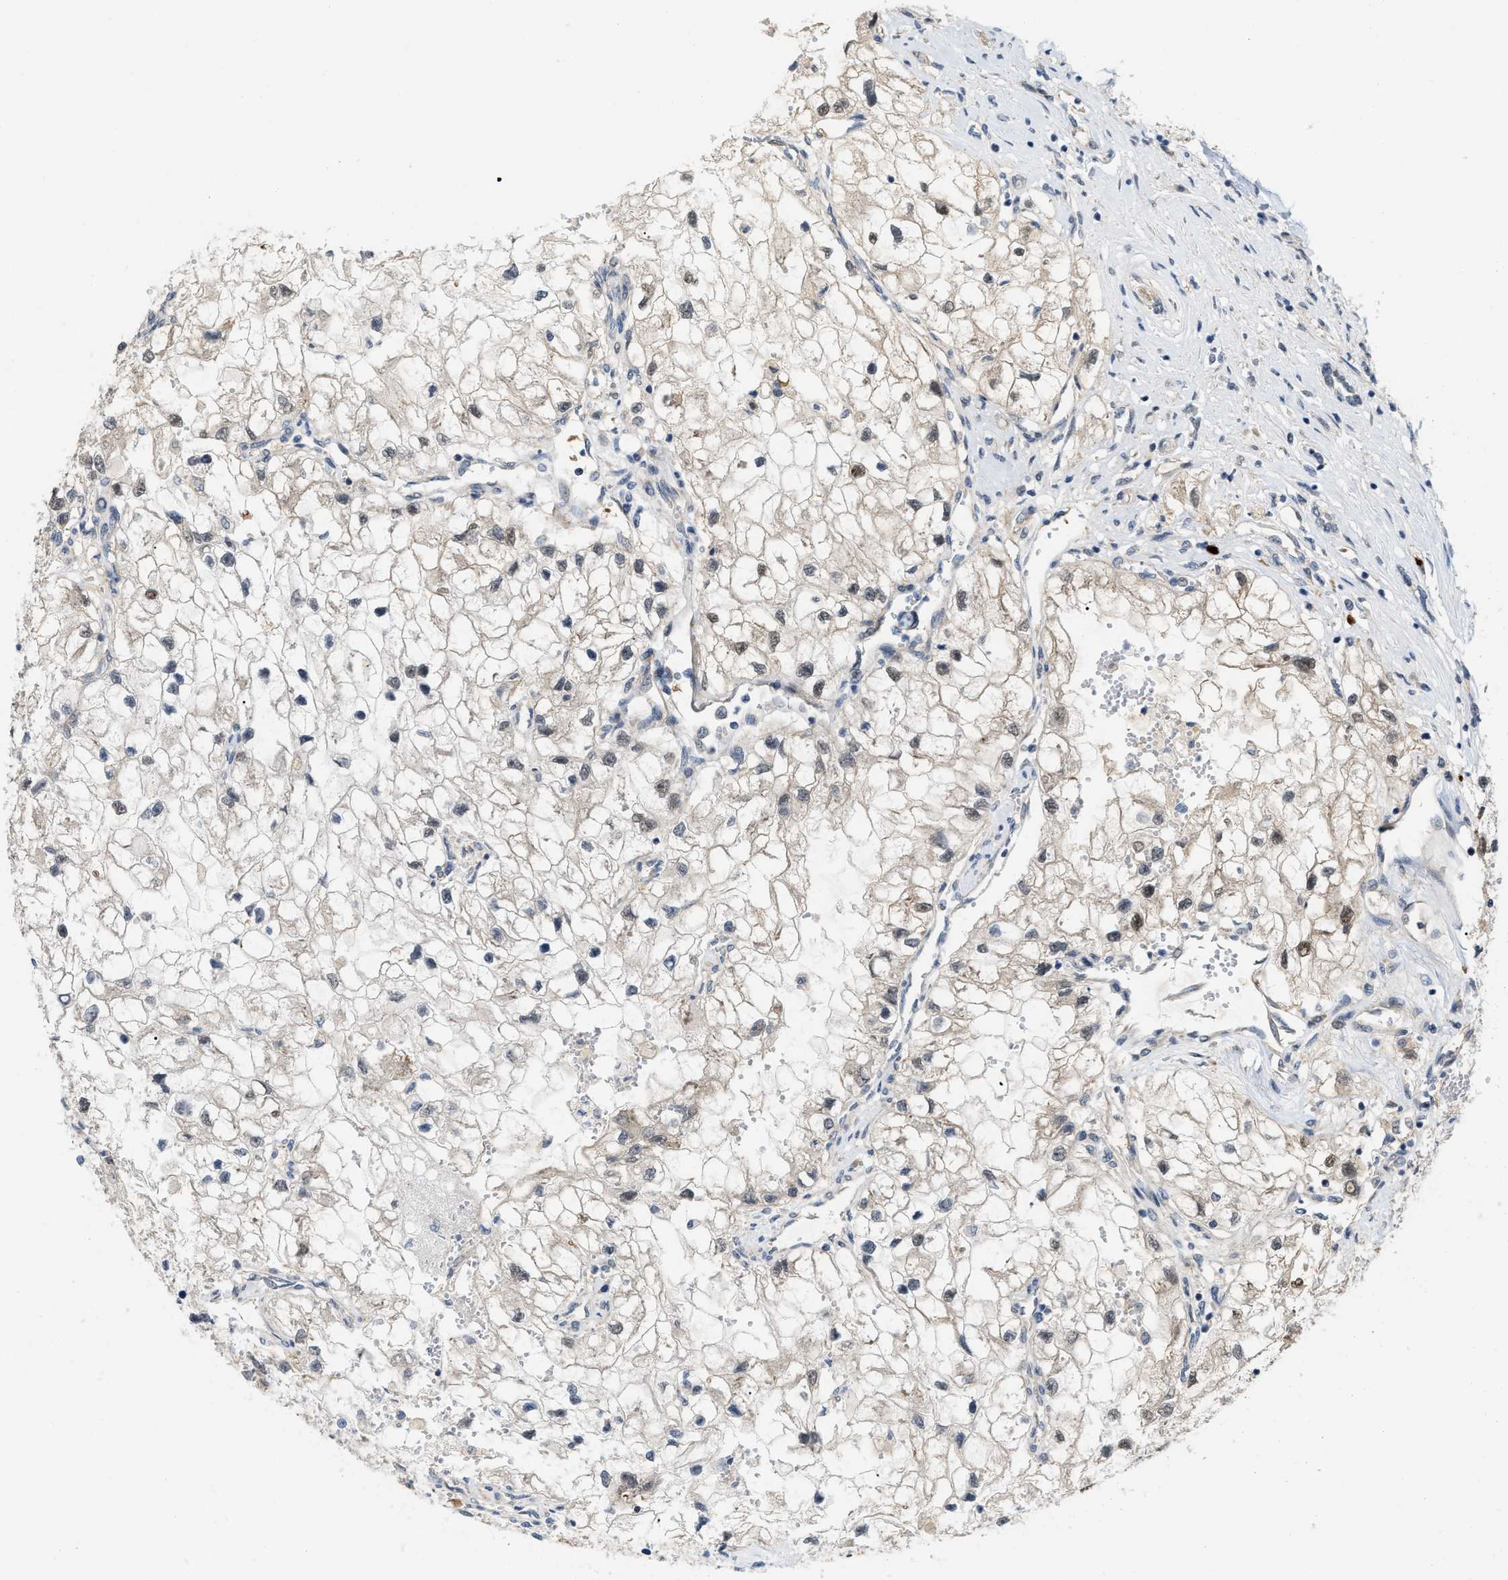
{"staining": {"intensity": "weak", "quantity": ">75%", "location": "nuclear"}, "tissue": "renal cancer", "cell_type": "Tumor cells", "image_type": "cancer", "snomed": [{"axis": "morphology", "description": "Adenocarcinoma, NOS"}, {"axis": "topography", "description": "Kidney"}], "caption": "This image displays immunohistochemistry staining of human renal cancer (adenocarcinoma), with low weak nuclear staining in approximately >75% of tumor cells.", "gene": "CSNK1A1", "patient": {"sex": "female", "age": 70}}